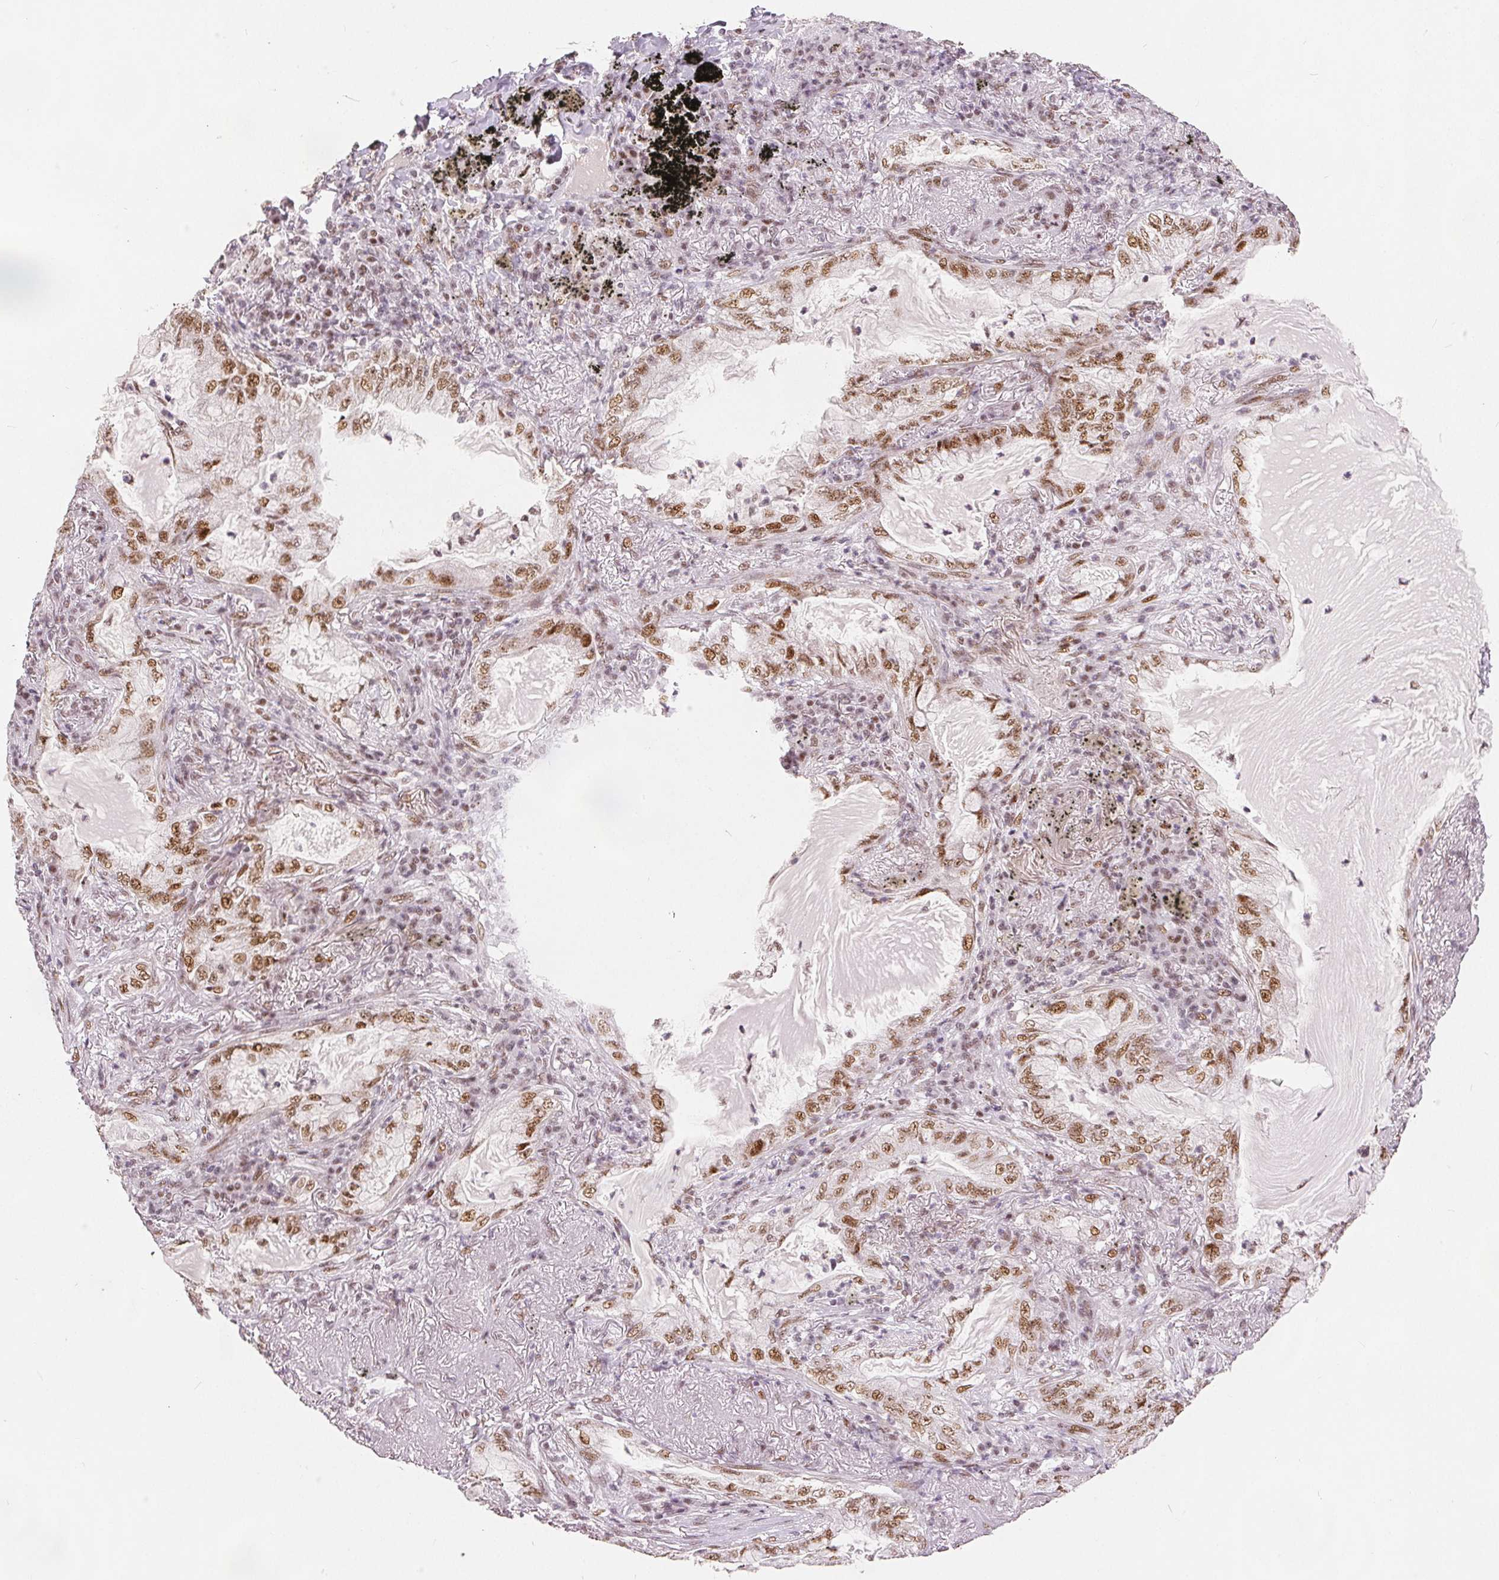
{"staining": {"intensity": "moderate", "quantity": ">75%", "location": "nuclear"}, "tissue": "lung cancer", "cell_type": "Tumor cells", "image_type": "cancer", "snomed": [{"axis": "morphology", "description": "Adenocarcinoma, NOS"}, {"axis": "topography", "description": "Lung"}], "caption": "A brown stain labels moderate nuclear positivity of a protein in human lung cancer (adenocarcinoma) tumor cells.", "gene": "ZNF703", "patient": {"sex": "female", "age": 73}}